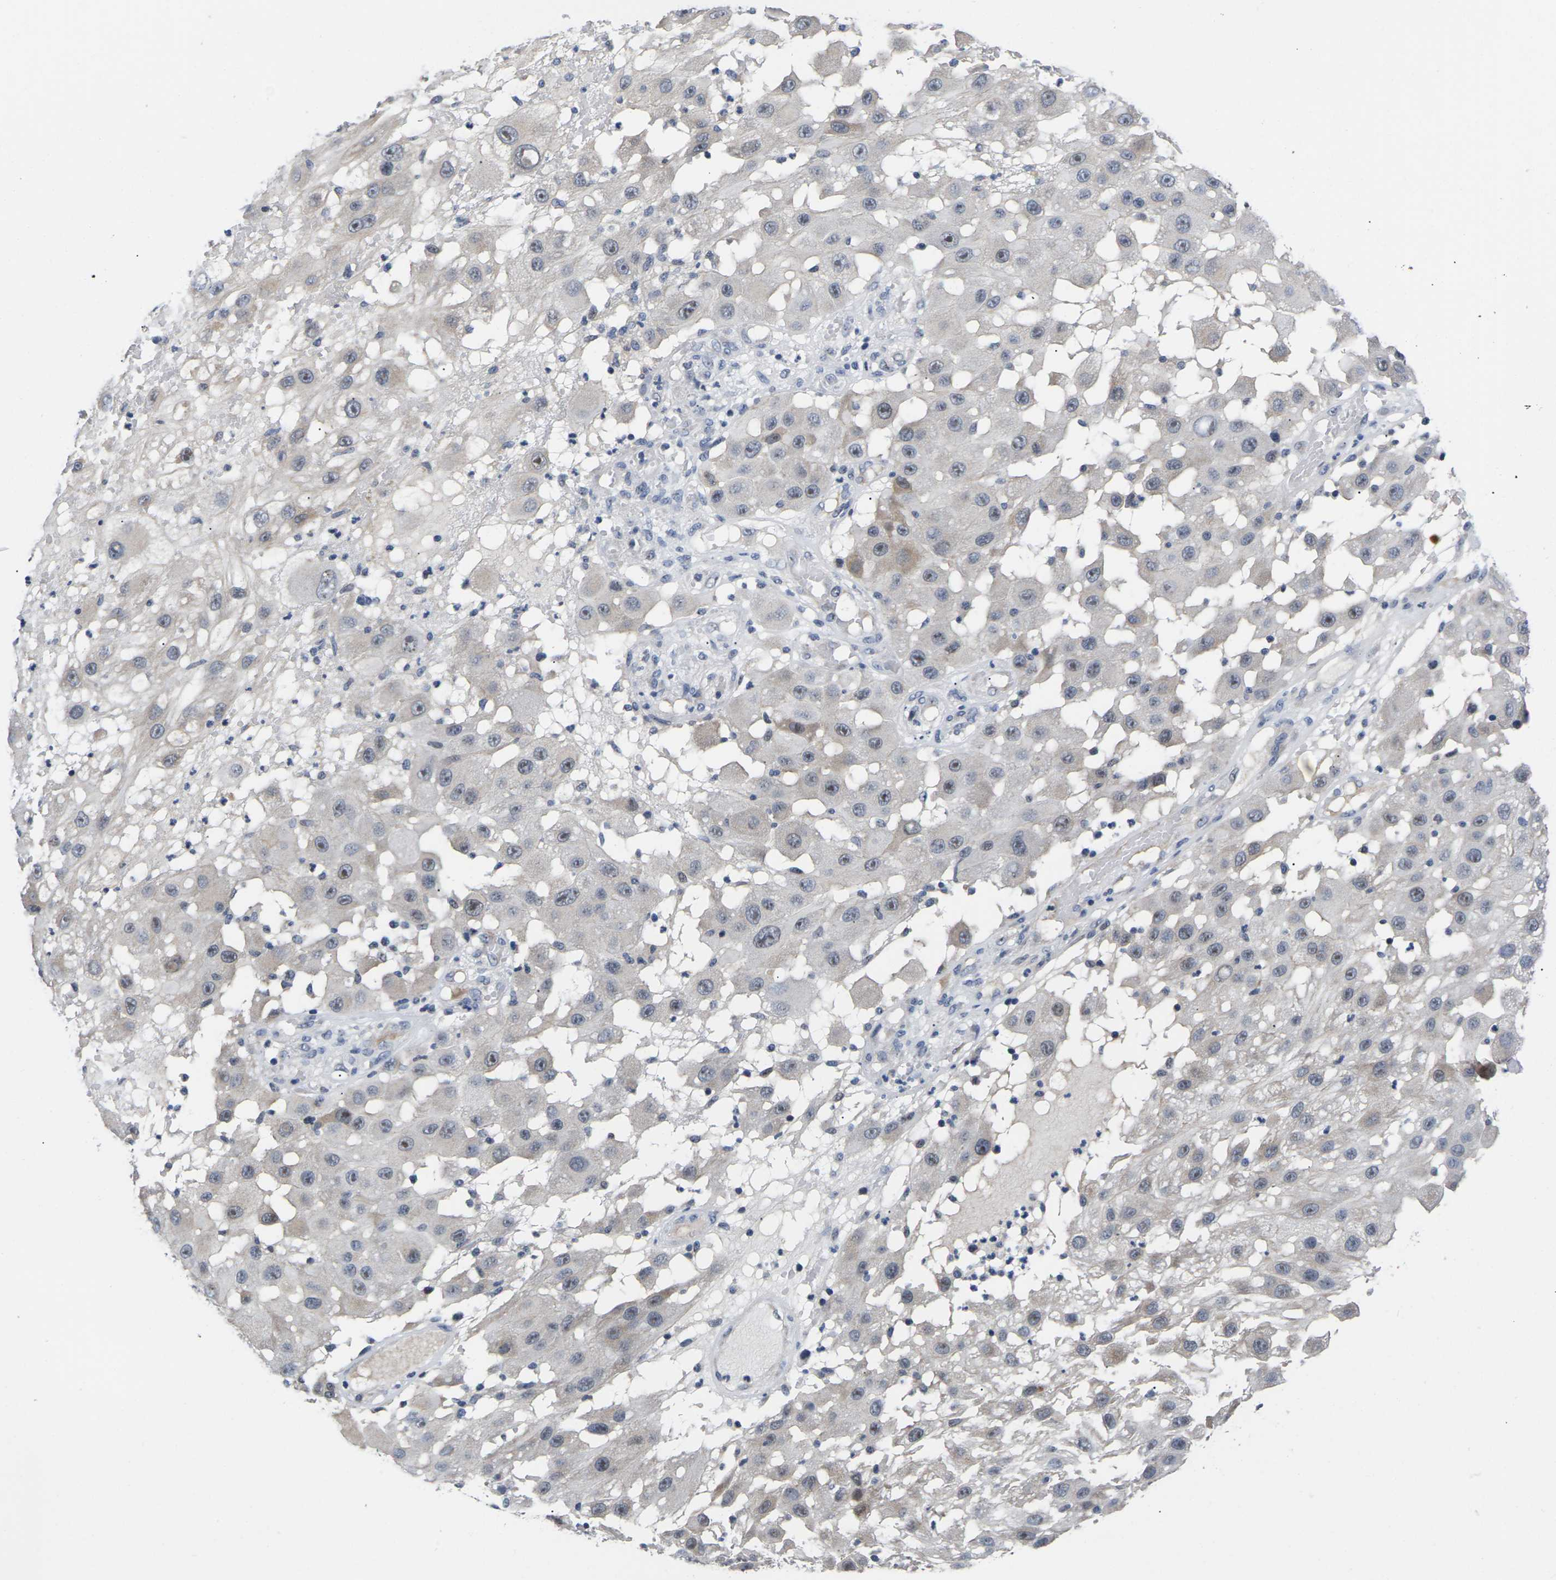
{"staining": {"intensity": "weak", "quantity": "<25%", "location": "cytoplasmic/membranous,nuclear"}, "tissue": "melanoma", "cell_type": "Tumor cells", "image_type": "cancer", "snomed": [{"axis": "morphology", "description": "Malignant melanoma, NOS"}, {"axis": "topography", "description": "Skin"}], "caption": "IHC image of human malignant melanoma stained for a protein (brown), which reveals no expression in tumor cells.", "gene": "ST6GAL2", "patient": {"sex": "female", "age": 81}}